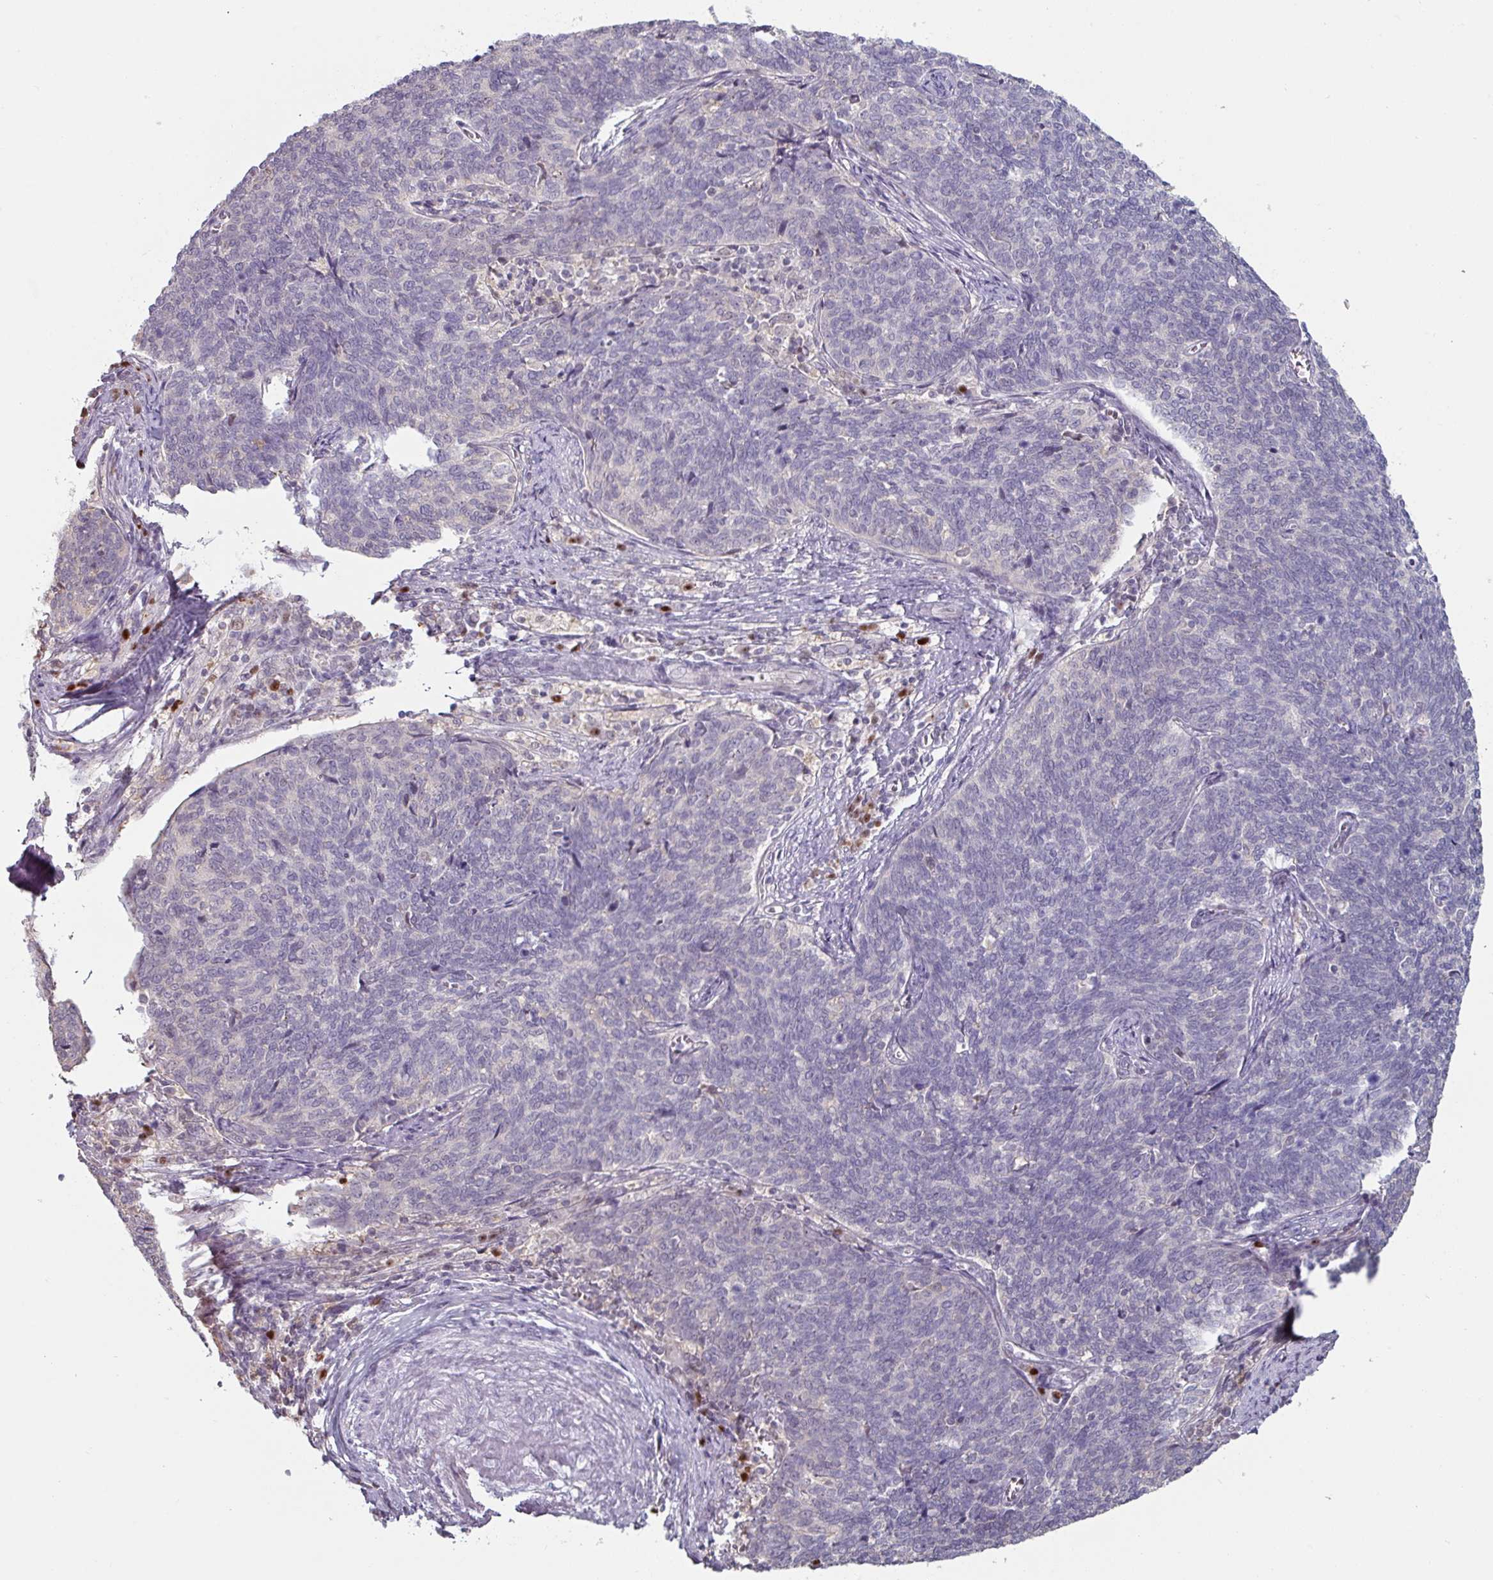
{"staining": {"intensity": "negative", "quantity": "none", "location": "none"}, "tissue": "cervical cancer", "cell_type": "Tumor cells", "image_type": "cancer", "snomed": [{"axis": "morphology", "description": "Squamous cell carcinoma, NOS"}, {"axis": "topography", "description": "Cervix"}], "caption": "Human squamous cell carcinoma (cervical) stained for a protein using immunohistochemistry exhibits no expression in tumor cells.", "gene": "ZBTB6", "patient": {"sex": "female", "age": 39}}